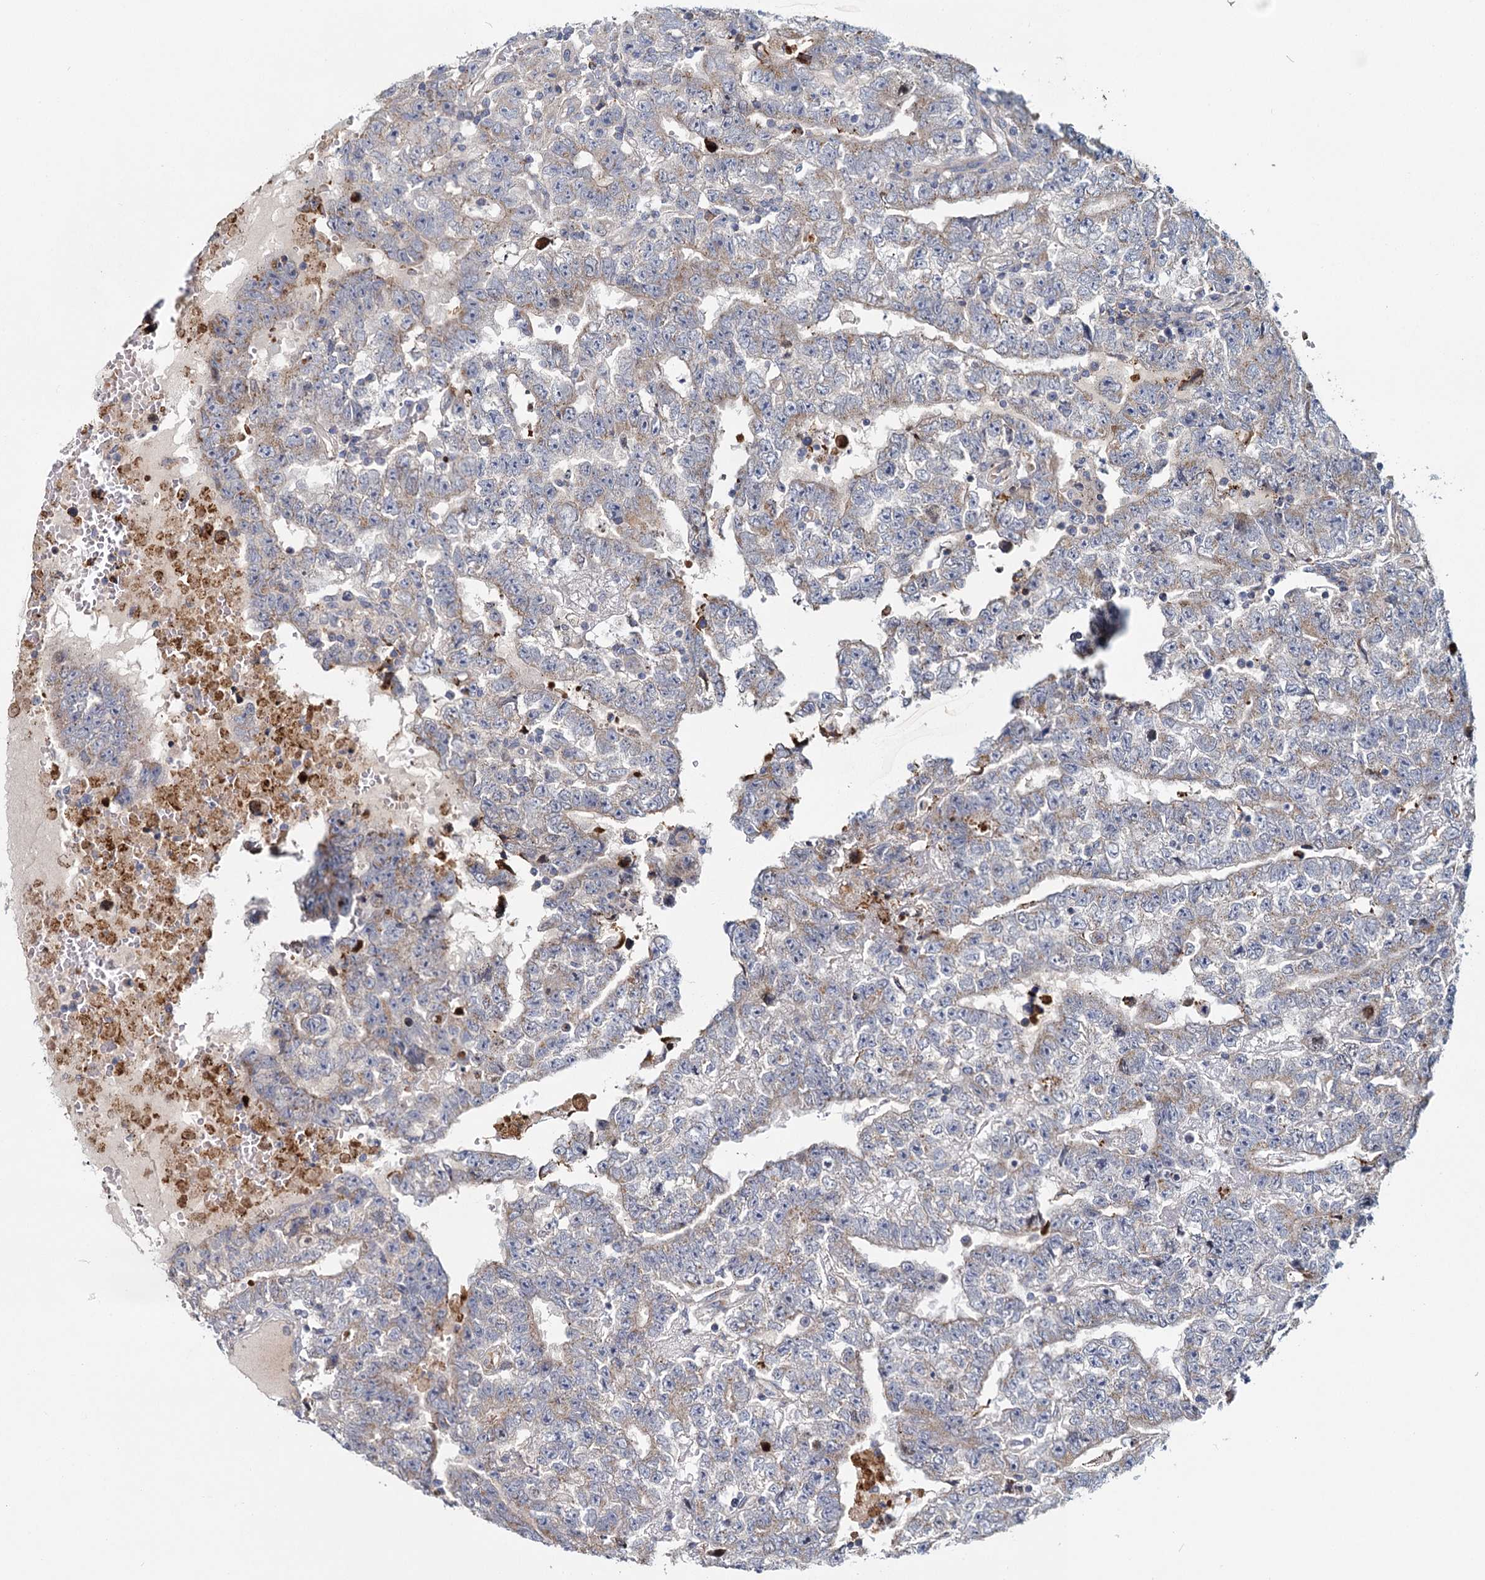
{"staining": {"intensity": "weak", "quantity": "<25%", "location": "cytoplasmic/membranous"}, "tissue": "testis cancer", "cell_type": "Tumor cells", "image_type": "cancer", "snomed": [{"axis": "morphology", "description": "Carcinoma, Embryonal, NOS"}, {"axis": "topography", "description": "Testis"}], "caption": "Protein analysis of testis cancer (embryonal carcinoma) reveals no significant staining in tumor cells. Brightfield microscopy of immunohistochemistry stained with DAB (3,3'-diaminobenzidine) (brown) and hematoxylin (blue), captured at high magnification.", "gene": "DCUN1D2", "patient": {"sex": "male", "age": 25}}